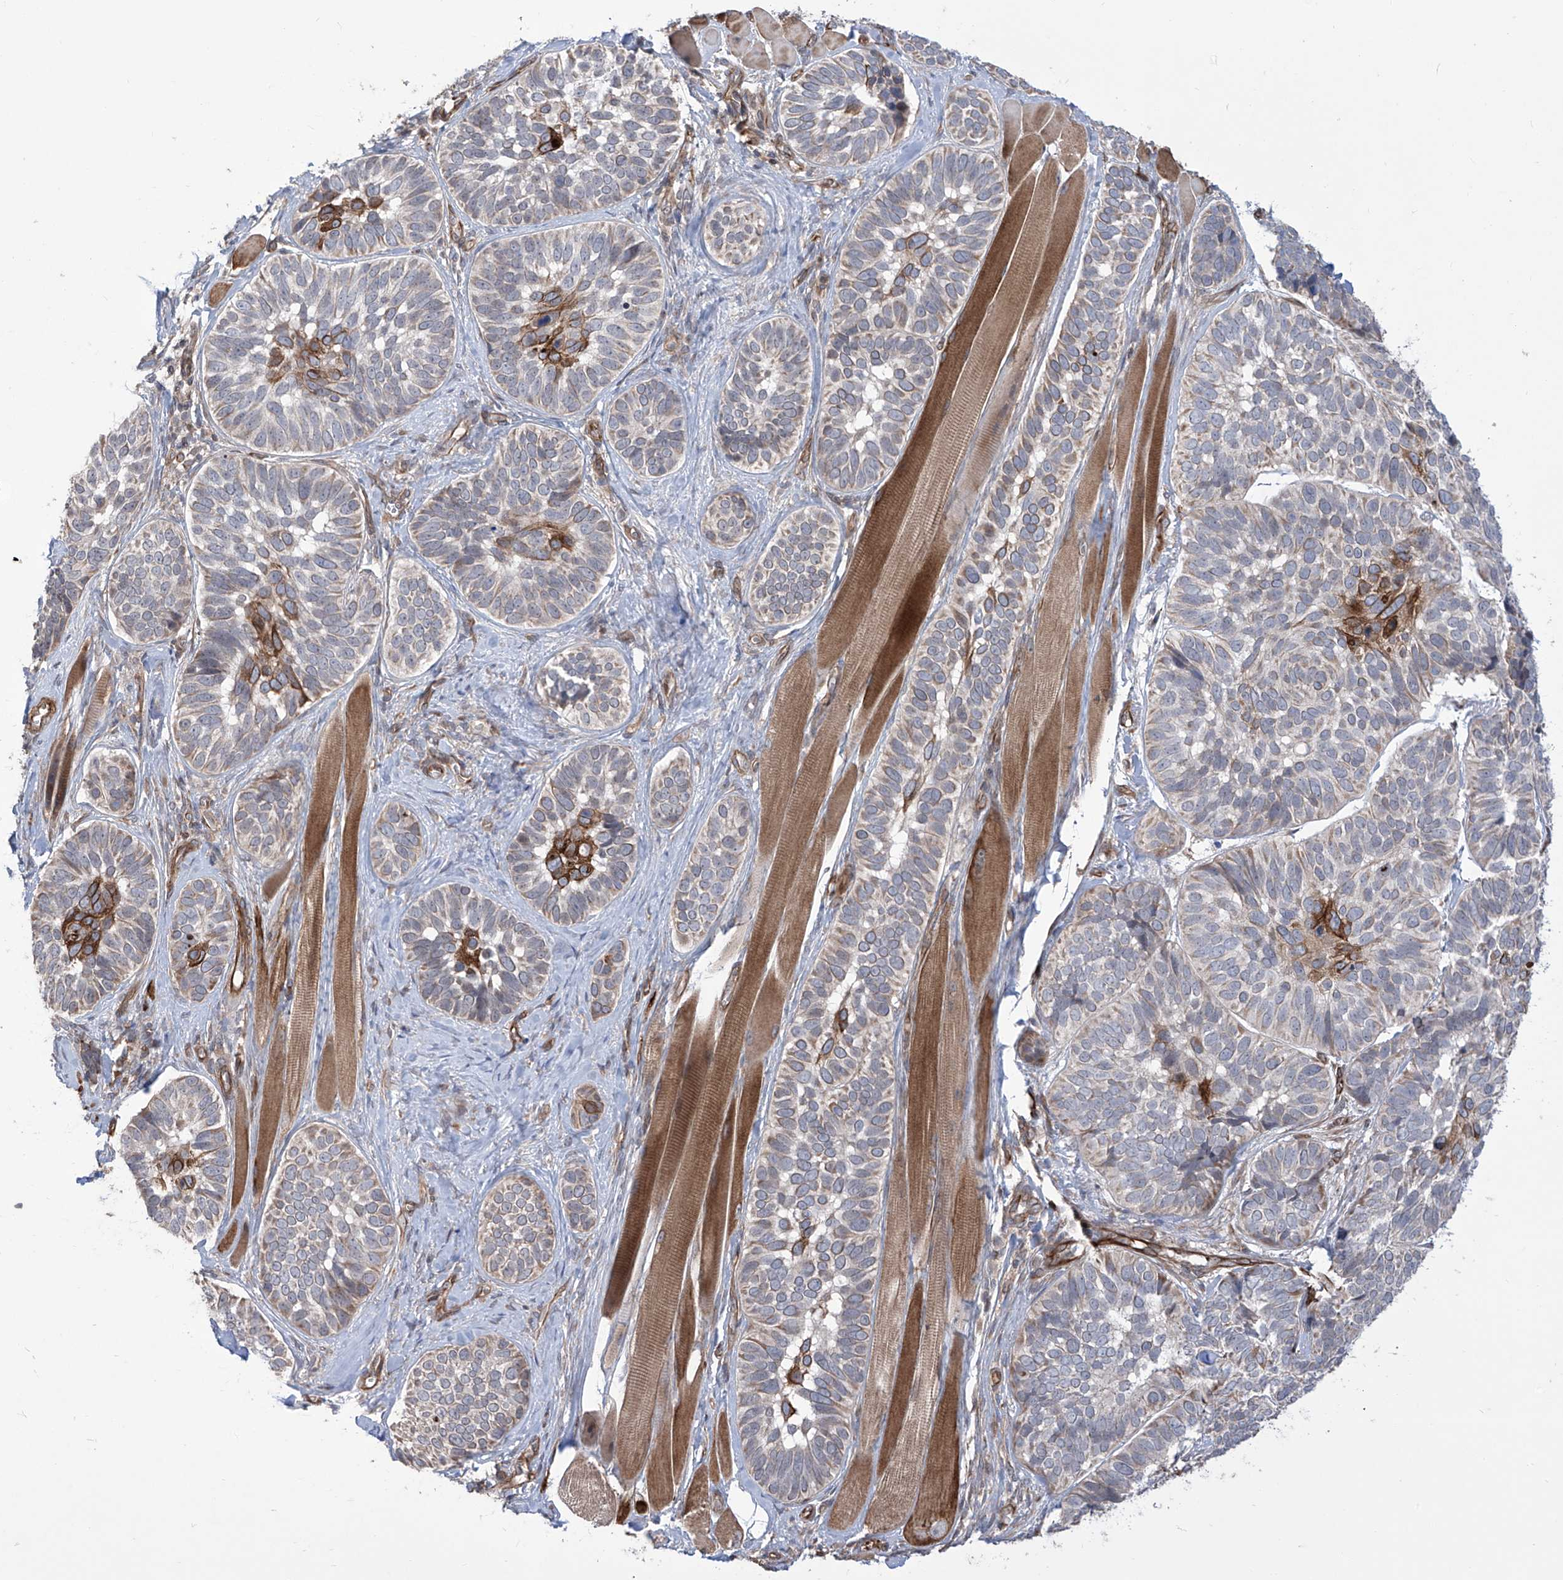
{"staining": {"intensity": "moderate", "quantity": "<25%", "location": "cytoplasmic/membranous"}, "tissue": "skin cancer", "cell_type": "Tumor cells", "image_type": "cancer", "snomed": [{"axis": "morphology", "description": "Basal cell carcinoma"}, {"axis": "topography", "description": "Skin"}], "caption": "Protein expression analysis of skin basal cell carcinoma shows moderate cytoplasmic/membranous expression in about <25% of tumor cells. (Stains: DAB in brown, nuclei in blue, Microscopy: brightfield microscopy at high magnification).", "gene": "APAF1", "patient": {"sex": "male", "age": 62}}